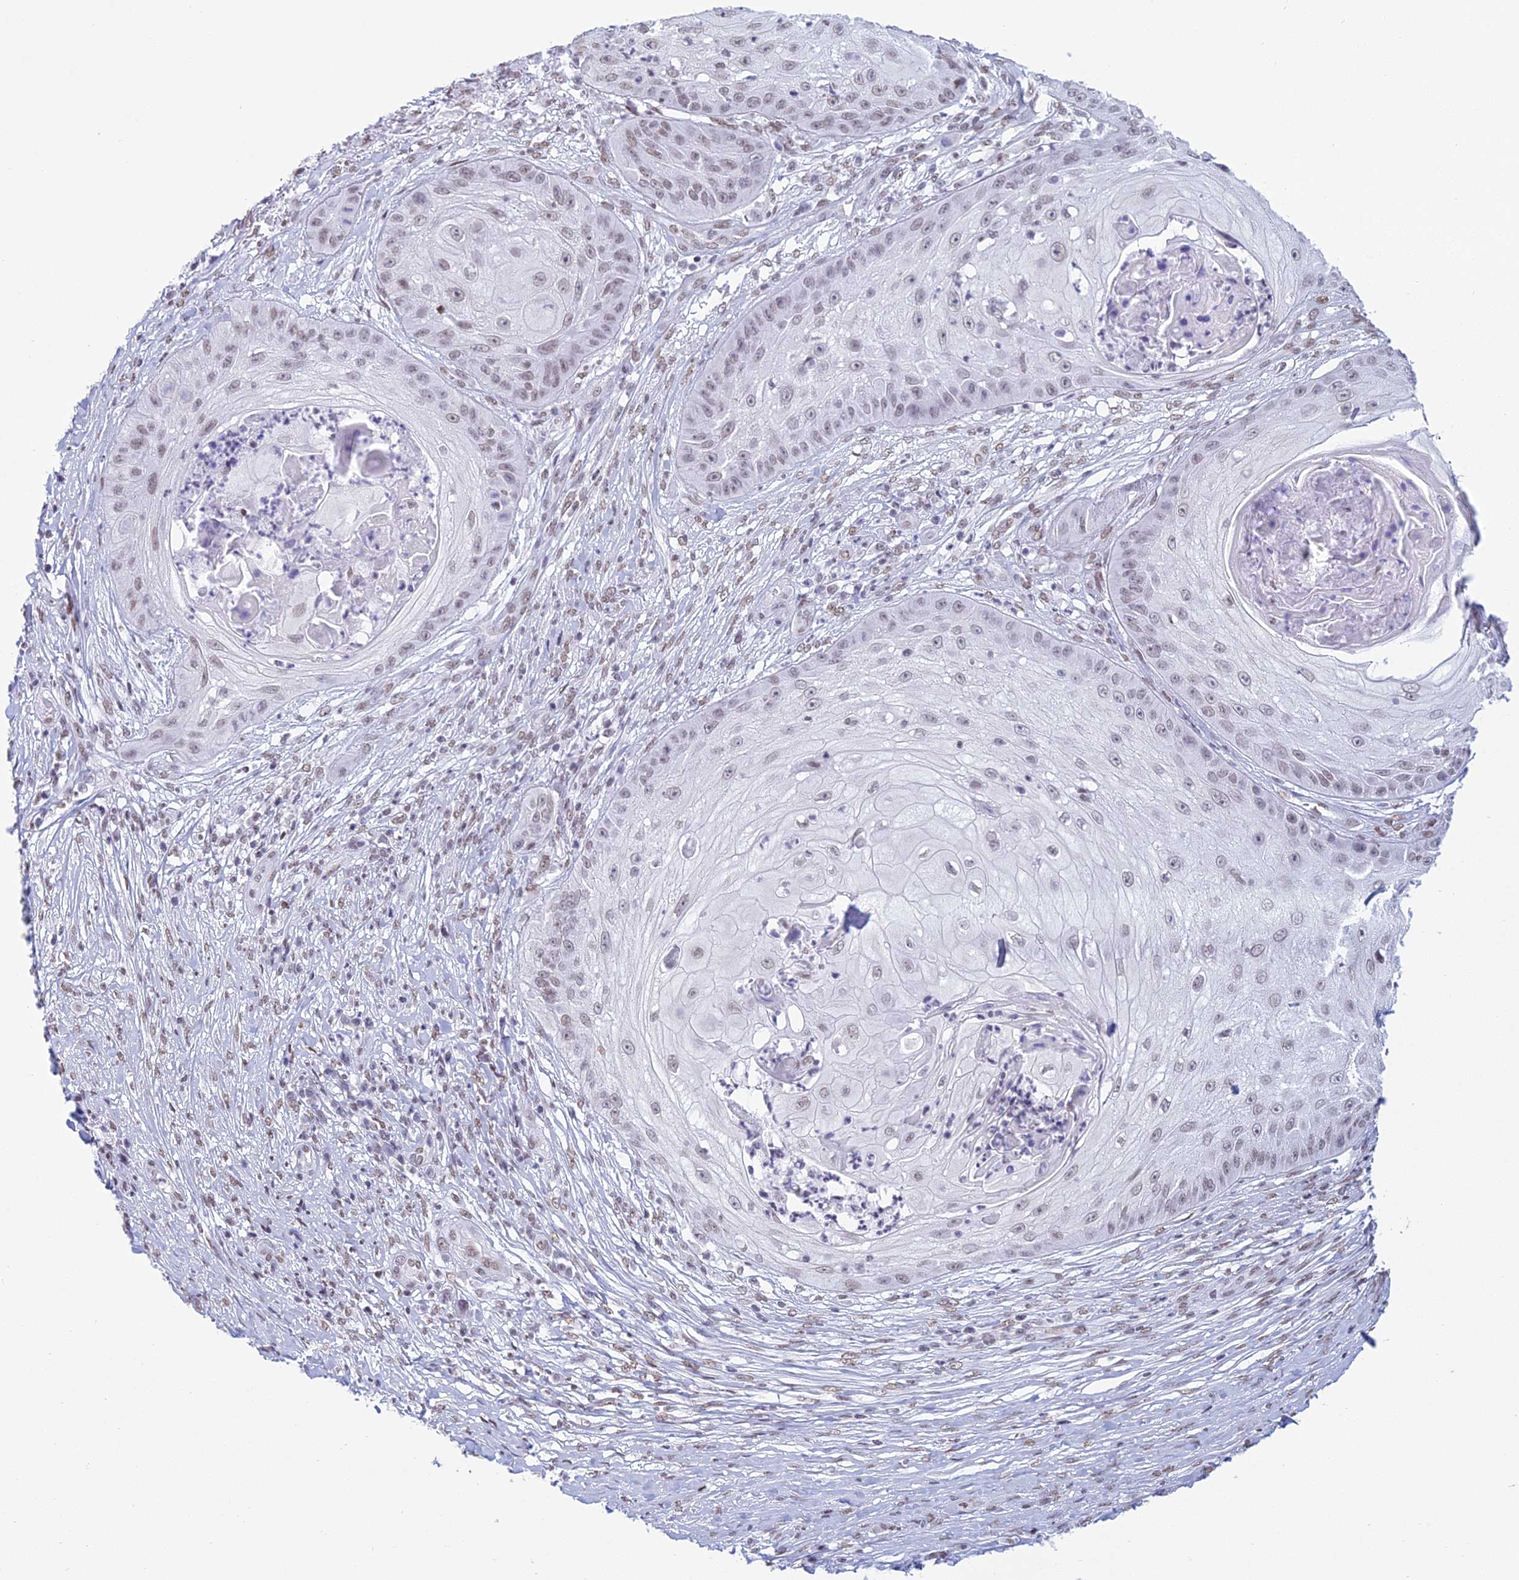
{"staining": {"intensity": "weak", "quantity": ">75%", "location": "nuclear"}, "tissue": "skin cancer", "cell_type": "Tumor cells", "image_type": "cancer", "snomed": [{"axis": "morphology", "description": "Squamous cell carcinoma, NOS"}, {"axis": "topography", "description": "Skin"}], "caption": "Brown immunohistochemical staining in skin cancer (squamous cell carcinoma) shows weak nuclear positivity in approximately >75% of tumor cells.", "gene": "CDC26", "patient": {"sex": "male", "age": 70}}